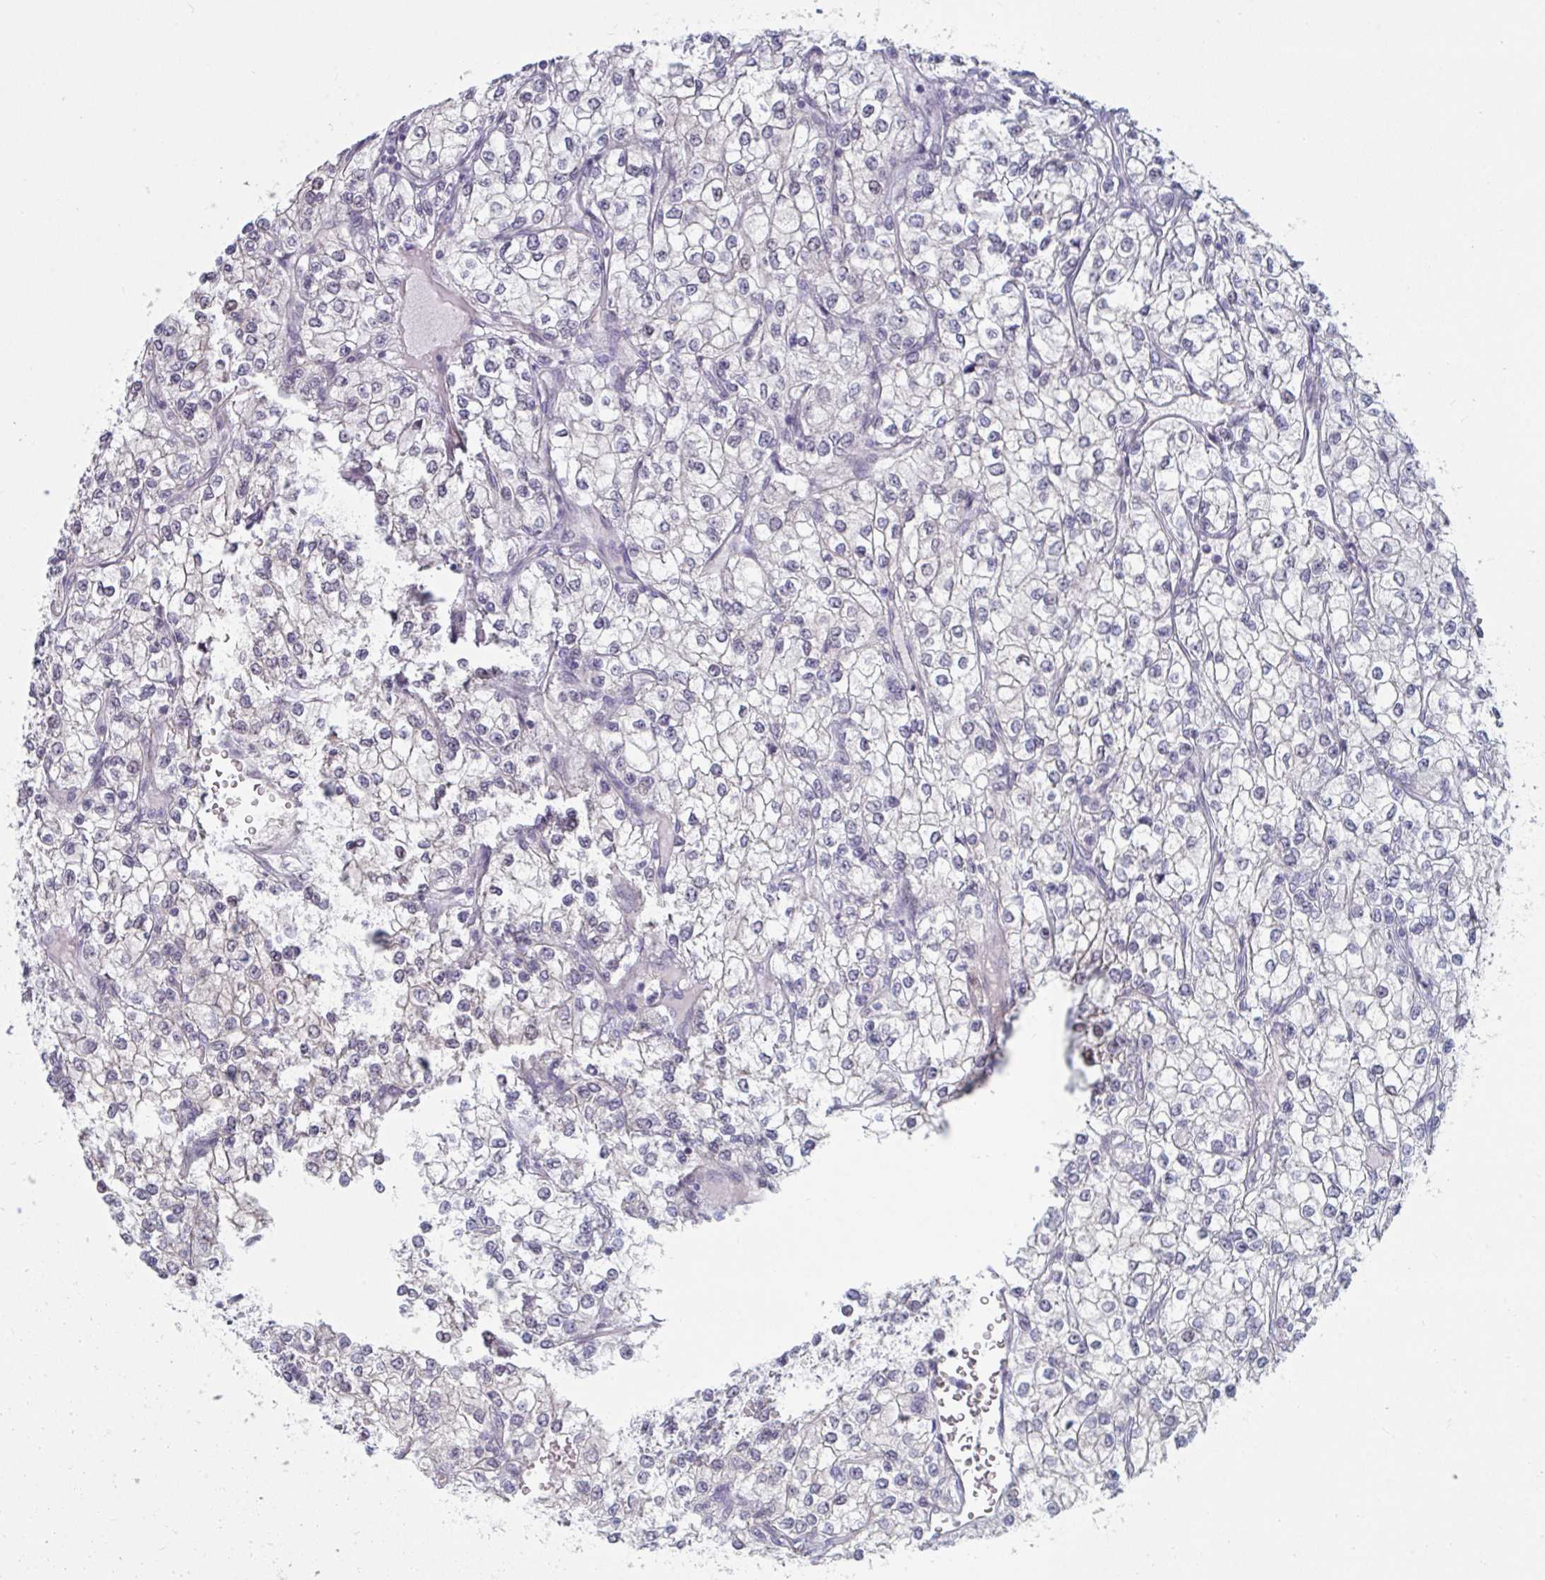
{"staining": {"intensity": "negative", "quantity": "none", "location": "none"}, "tissue": "renal cancer", "cell_type": "Tumor cells", "image_type": "cancer", "snomed": [{"axis": "morphology", "description": "Adenocarcinoma, NOS"}, {"axis": "topography", "description": "Kidney"}], "caption": "DAB immunohistochemical staining of renal adenocarcinoma demonstrates no significant positivity in tumor cells.", "gene": "FOXA1", "patient": {"sex": "male", "age": 80}}